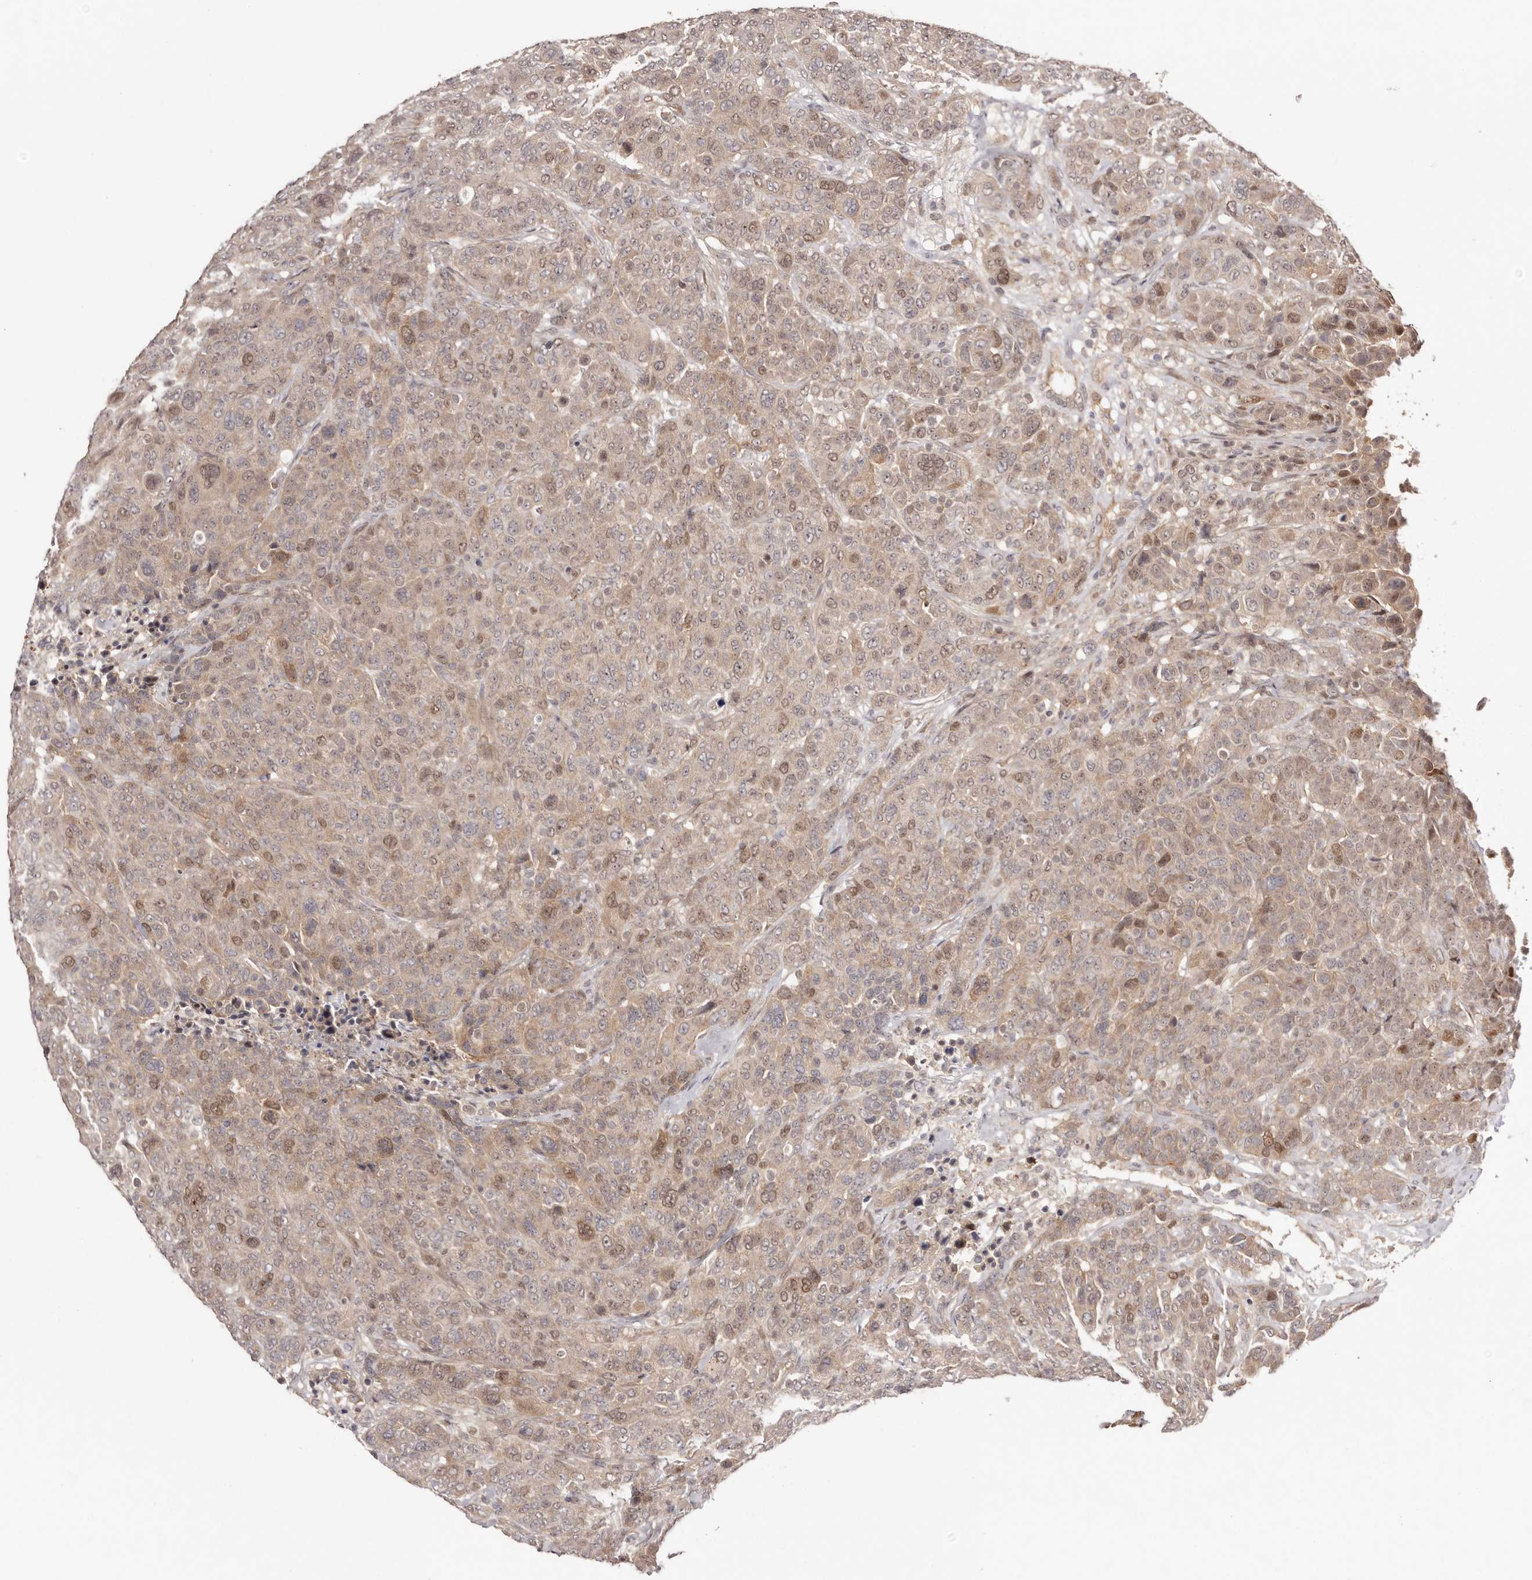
{"staining": {"intensity": "weak", "quantity": ">75%", "location": "cytoplasmic/membranous,nuclear"}, "tissue": "breast cancer", "cell_type": "Tumor cells", "image_type": "cancer", "snomed": [{"axis": "morphology", "description": "Duct carcinoma"}, {"axis": "topography", "description": "Breast"}], "caption": "This micrograph demonstrates immunohistochemistry staining of breast cancer, with low weak cytoplasmic/membranous and nuclear expression in approximately >75% of tumor cells.", "gene": "EGR3", "patient": {"sex": "female", "age": 37}}